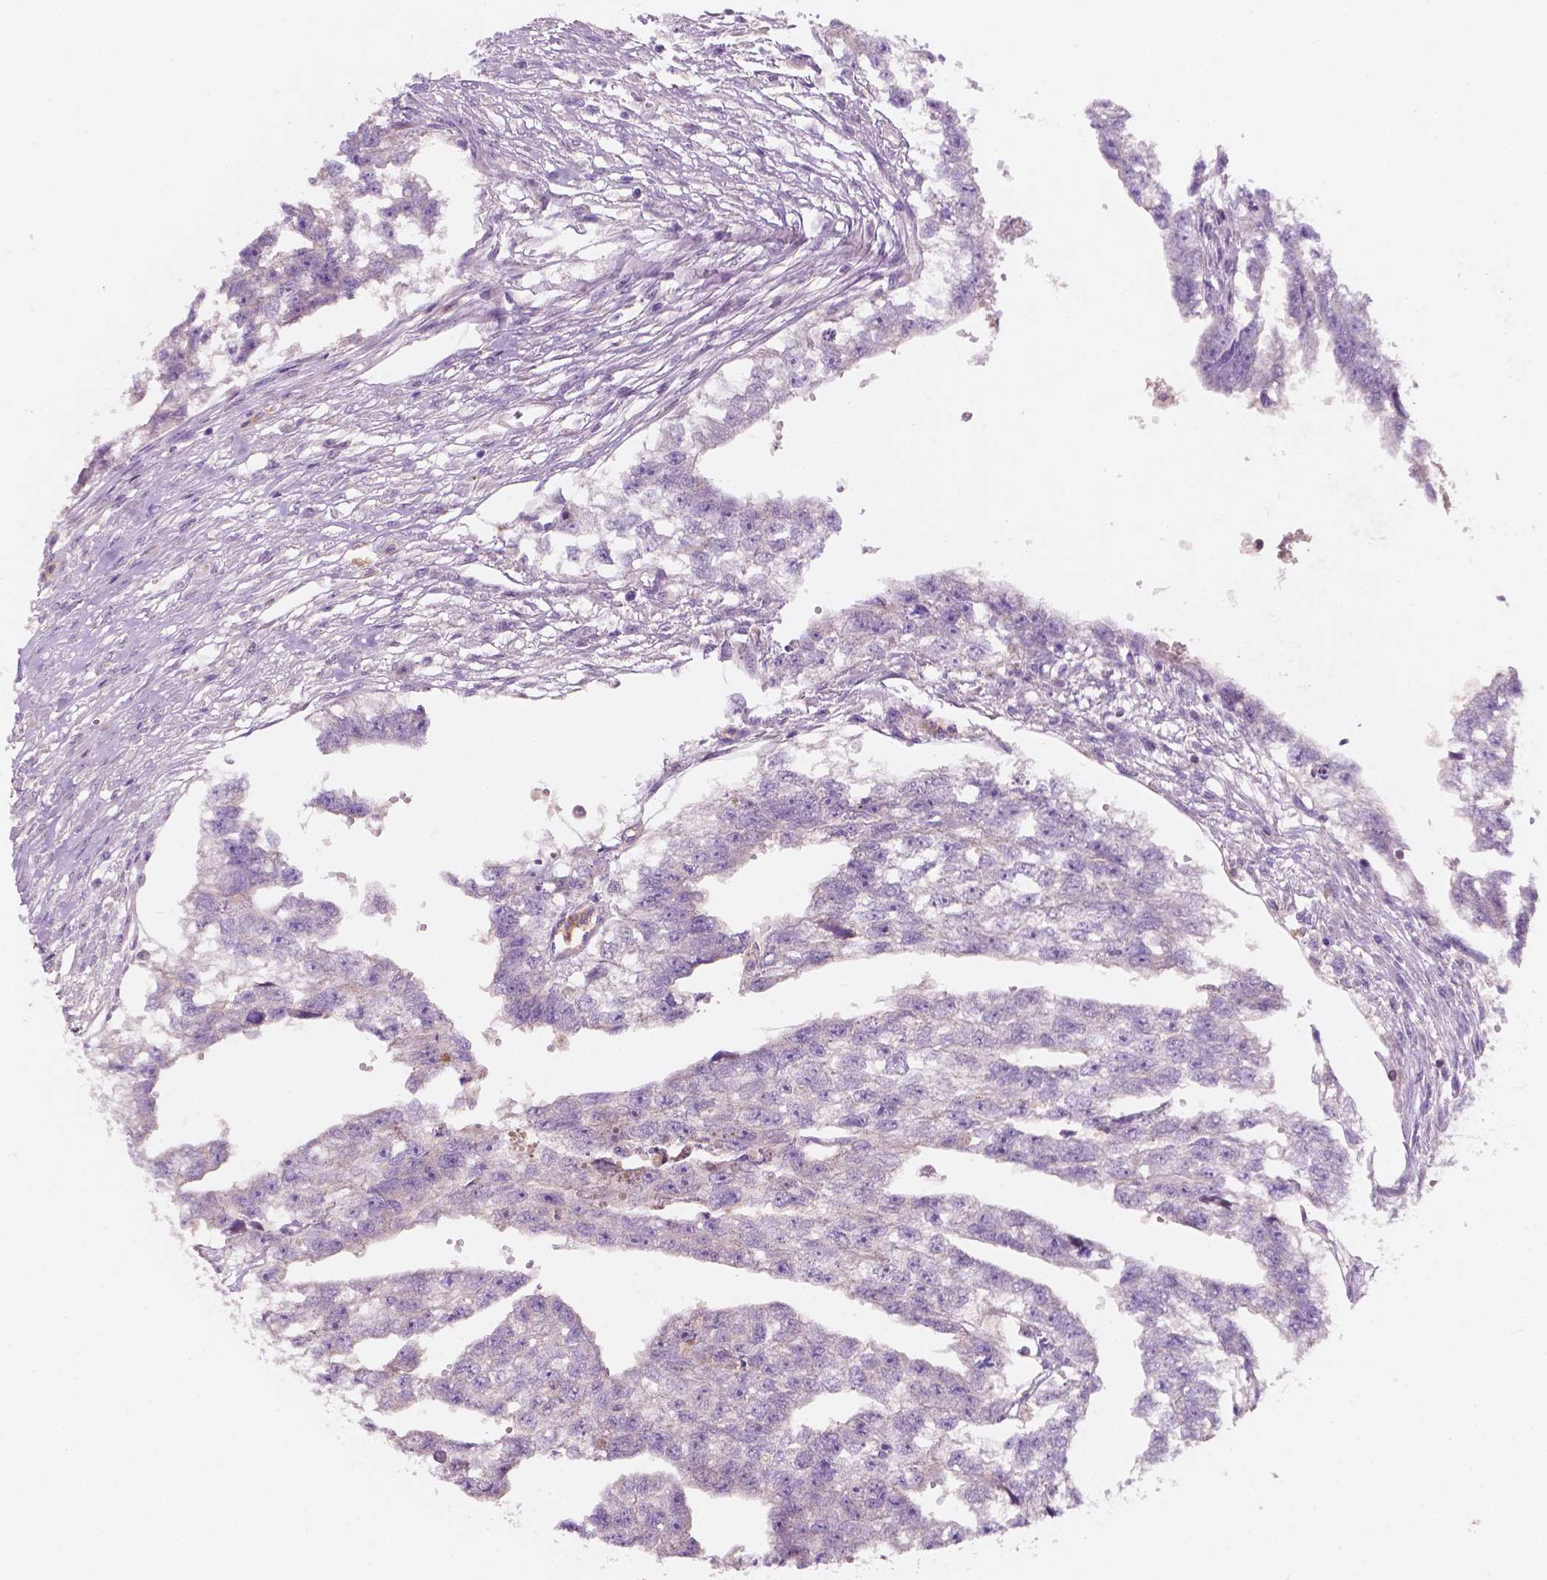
{"staining": {"intensity": "negative", "quantity": "none", "location": "none"}, "tissue": "testis cancer", "cell_type": "Tumor cells", "image_type": "cancer", "snomed": [{"axis": "morphology", "description": "Carcinoma, Embryonal, NOS"}, {"axis": "morphology", "description": "Teratoma, malignant, NOS"}, {"axis": "topography", "description": "Testis"}], "caption": "This is an IHC micrograph of human testis cancer. There is no positivity in tumor cells.", "gene": "SEMA4A", "patient": {"sex": "male", "age": 44}}